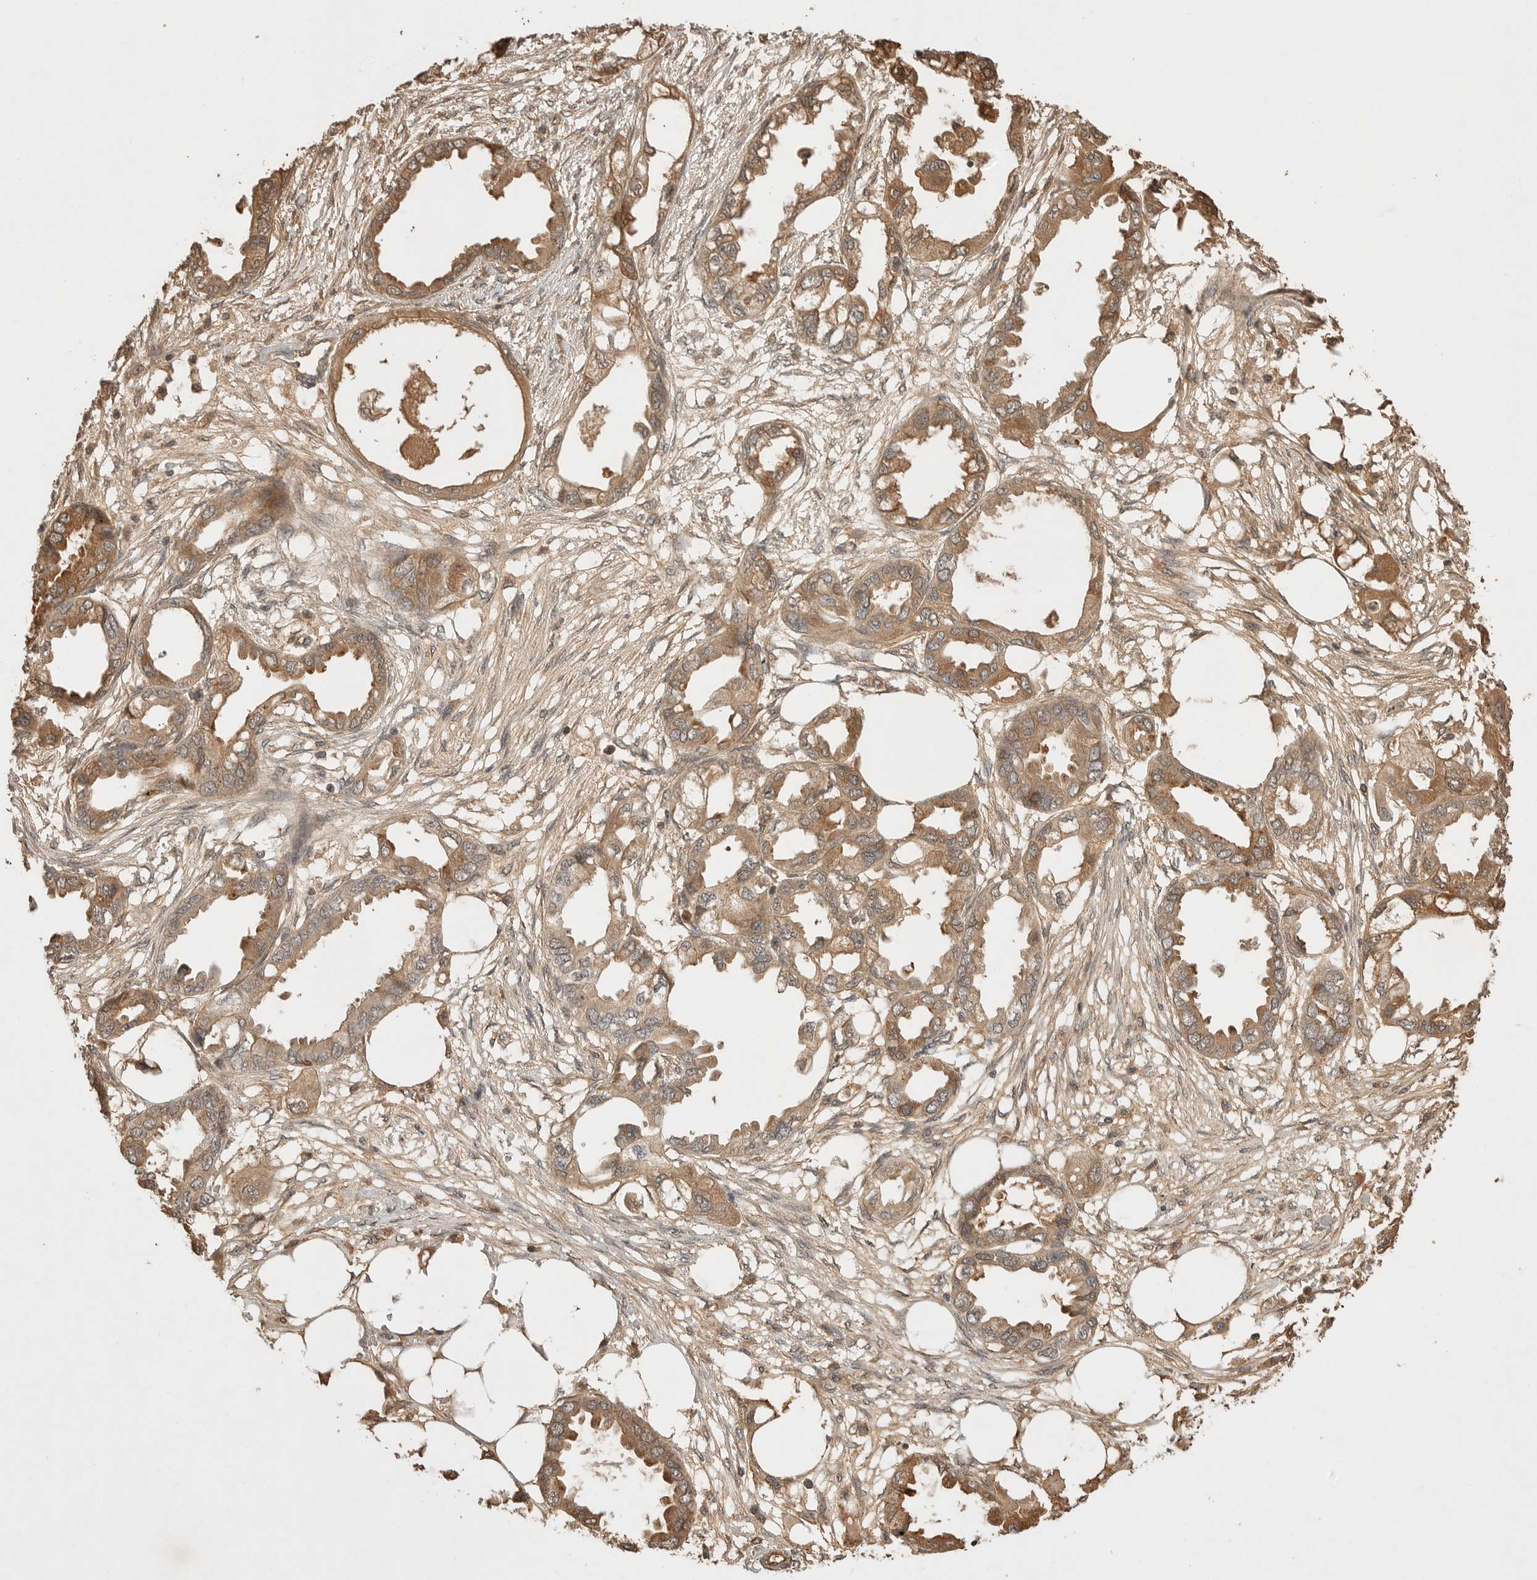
{"staining": {"intensity": "moderate", "quantity": ">75%", "location": "cytoplasmic/membranous"}, "tissue": "endometrial cancer", "cell_type": "Tumor cells", "image_type": "cancer", "snomed": [{"axis": "morphology", "description": "Adenocarcinoma, NOS"}, {"axis": "morphology", "description": "Adenocarcinoma, metastatic, NOS"}, {"axis": "topography", "description": "Adipose tissue"}, {"axis": "topography", "description": "Endometrium"}], "caption": "About >75% of tumor cells in metastatic adenocarcinoma (endometrial) demonstrate moderate cytoplasmic/membranous protein positivity as visualized by brown immunohistochemical staining.", "gene": "PRMT3", "patient": {"sex": "female", "age": 67}}